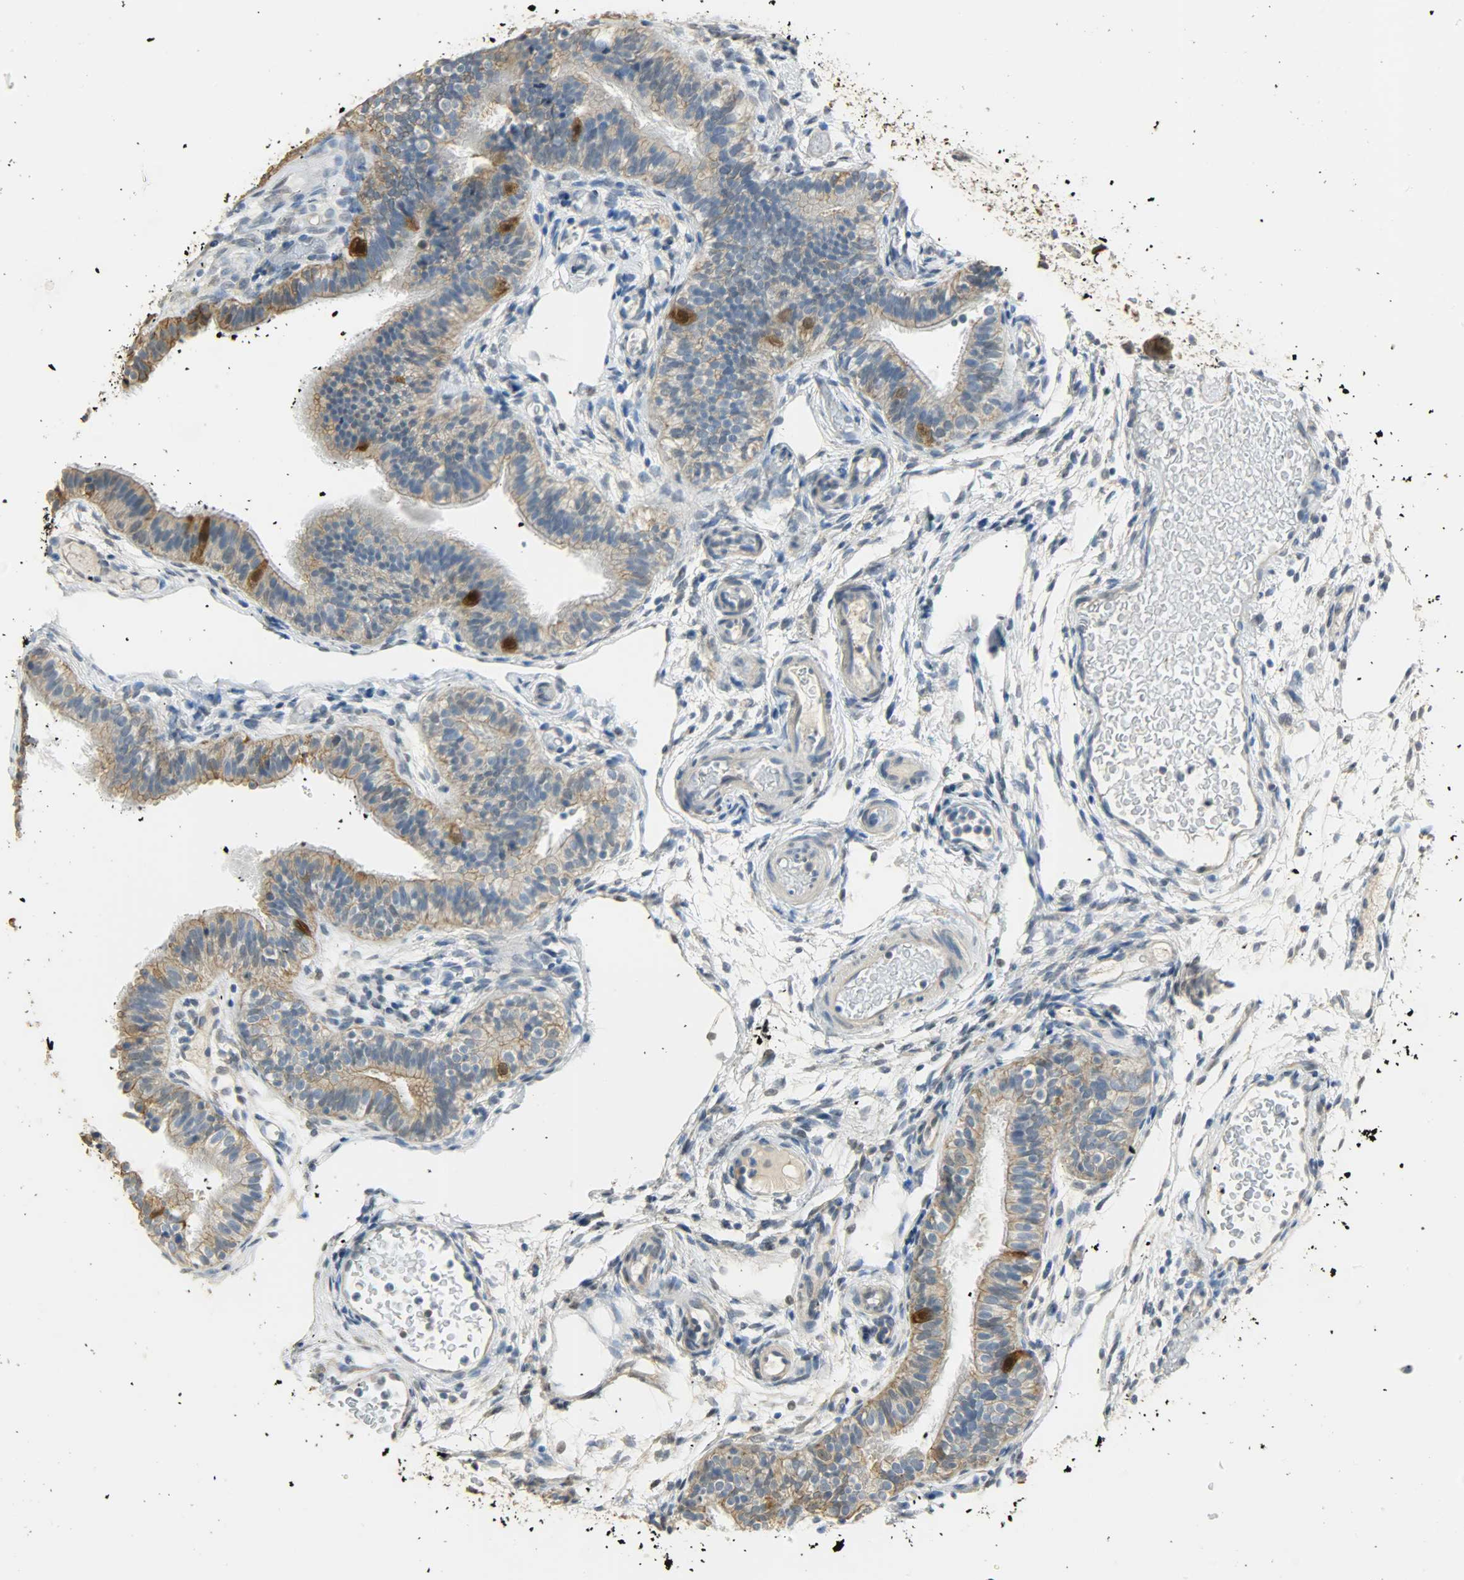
{"staining": {"intensity": "moderate", "quantity": ">75%", "location": "cytoplasmic/membranous"}, "tissue": "fallopian tube", "cell_type": "Glandular cells", "image_type": "normal", "snomed": [{"axis": "morphology", "description": "Normal tissue, NOS"}, {"axis": "morphology", "description": "Dermoid, NOS"}, {"axis": "topography", "description": "Fallopian tube"}], "caption": "Unremarkable fallopian tube shows moderate cytoplasmic/membranous expression in about >75% of glandular cells.", "gene": "USP13", "patient": {"sex": "female", "age": 33}}